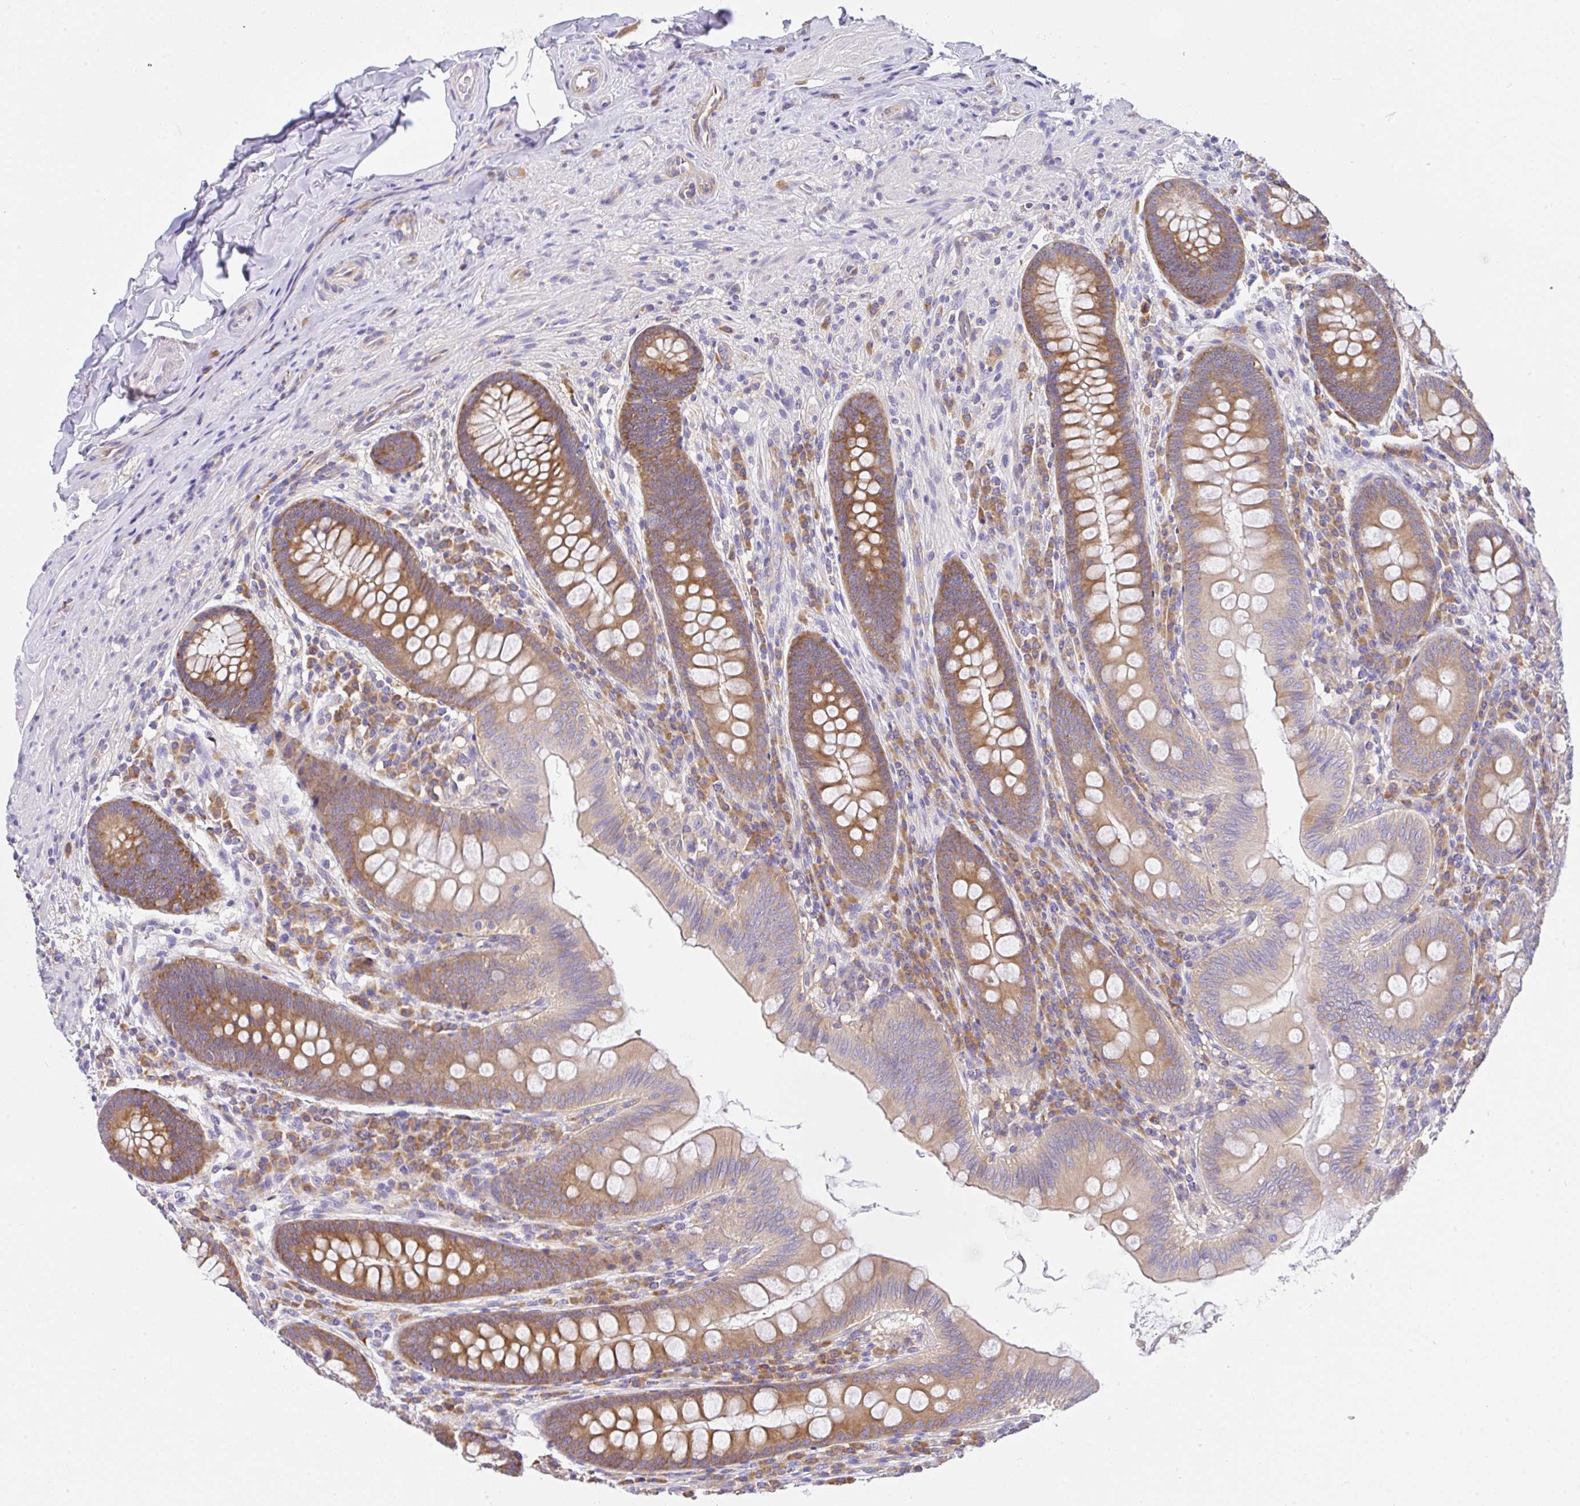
{"staining": {"intensity": "moderate", "quantity": ">75%", "location": "cytoplasmic/membranous"}, "tissue": "appendix", "cell_type": "Glandular cells", "image_type": "normal", "snomed": [{"axis": "morphology", "description": "Normal tissue, NOS"}, {"axis": "topography", "description": "Appendix"}], "caption": "This histopathology image demonstrates immunohistochemistry (IHC) staining of normal appendix, with medium moderate cytoplasmic/membranous expression in approximately >75% of glandular cells.", "gene": "GFPT2", "patient": {"sex": "male", "age": 71}}